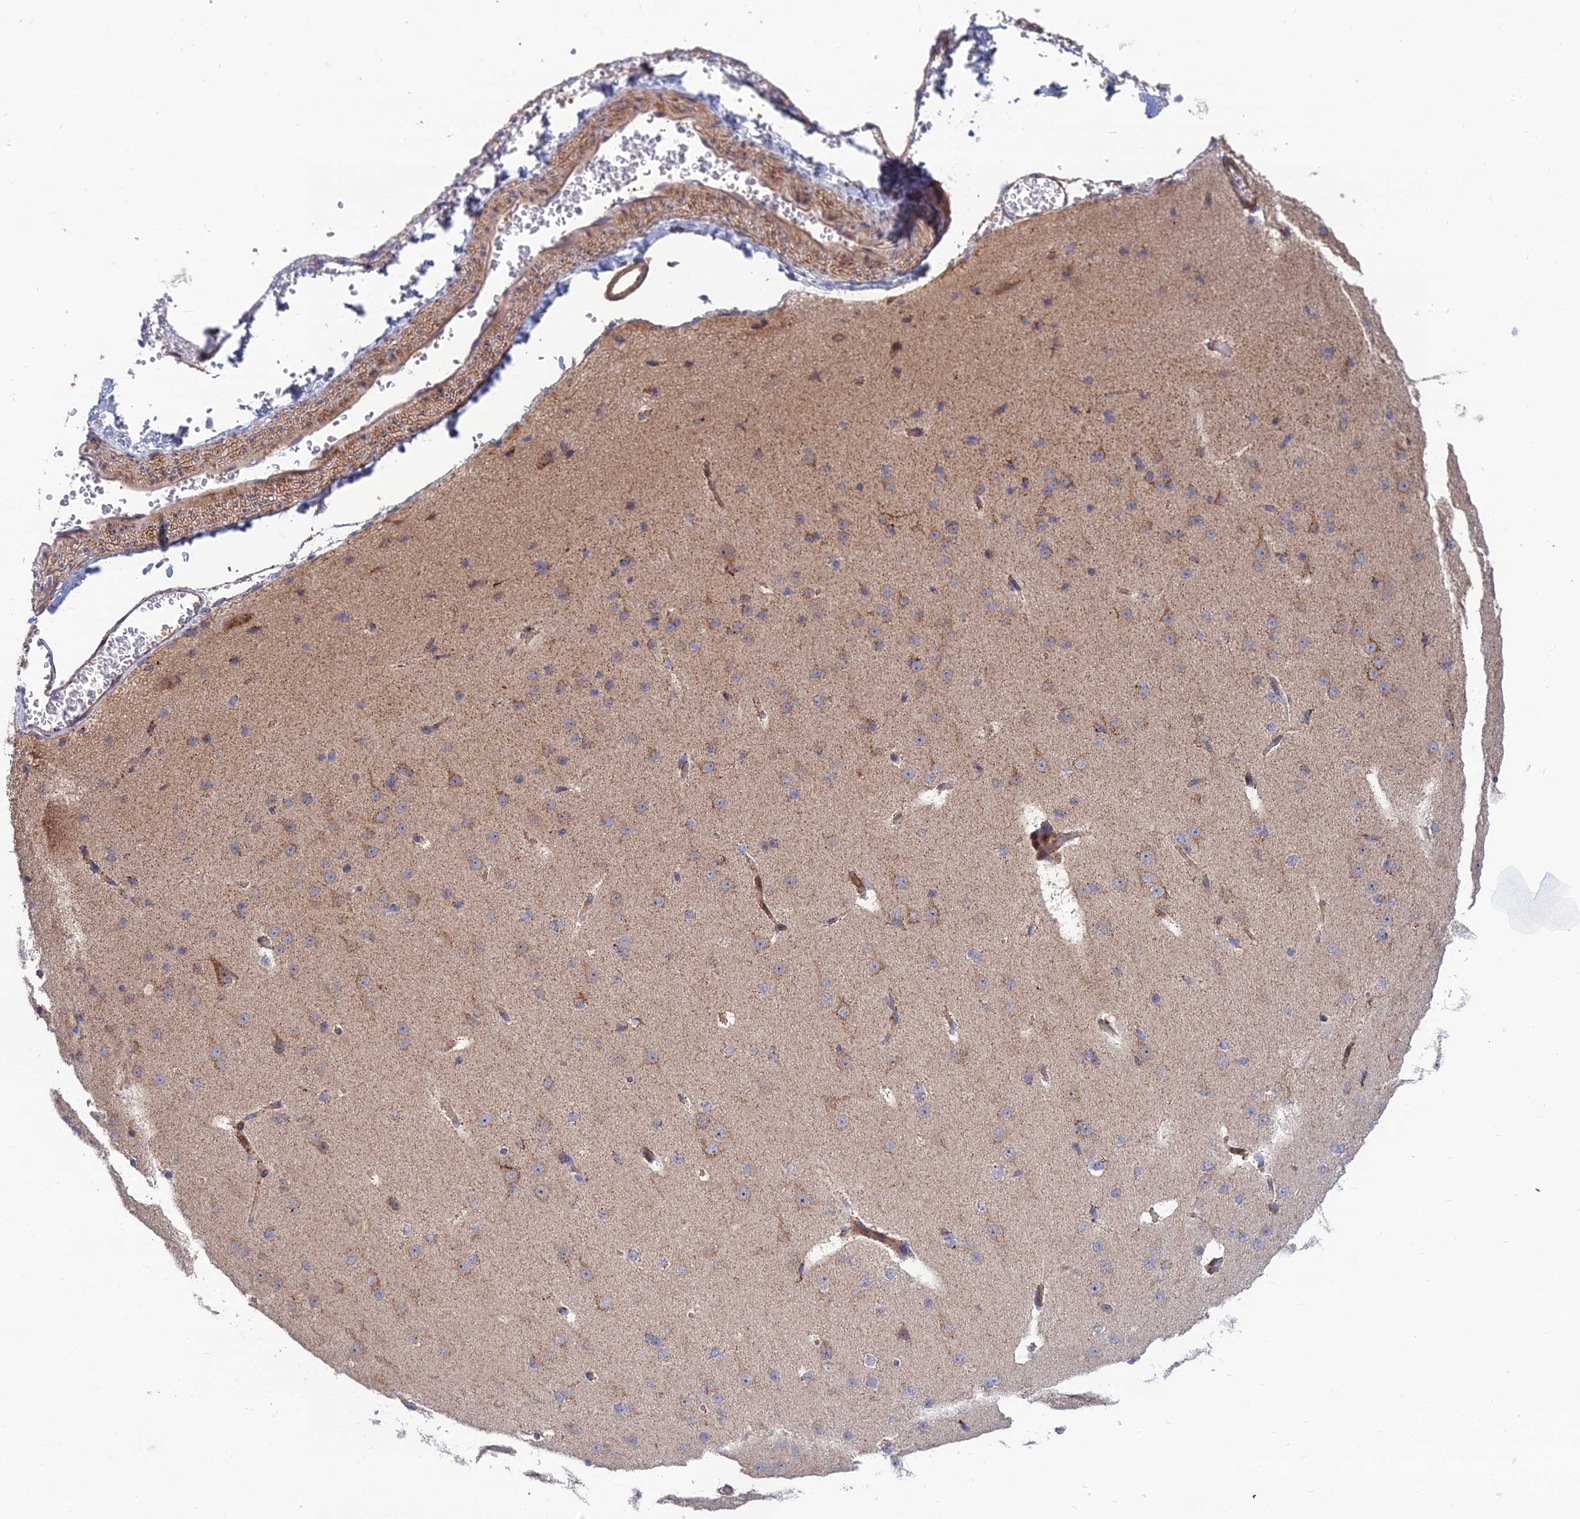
{"staining": {"intensity": "moderate", "quantity": ">75%", "location": "cytoplasmic/membranous"}, "tissue": "cerebral cortex", "cell_type": "Endothelial cells", "image_type": "normal", "snomed": [{"axis": "morphology", "description": "Normal tissue, NOS"}, {"axis": "morphology", "description": "Developmental malformation"}, {"axis": "topography", "description": "Cerebral cortex"}], "caption": "Moderate cytoplasmic/membranous protein staining is seen in approximately >75% of endothelial cells in cerebral cortex.", "gene": "RIC8B", "patient": {"sex": "female", "age": 30}}